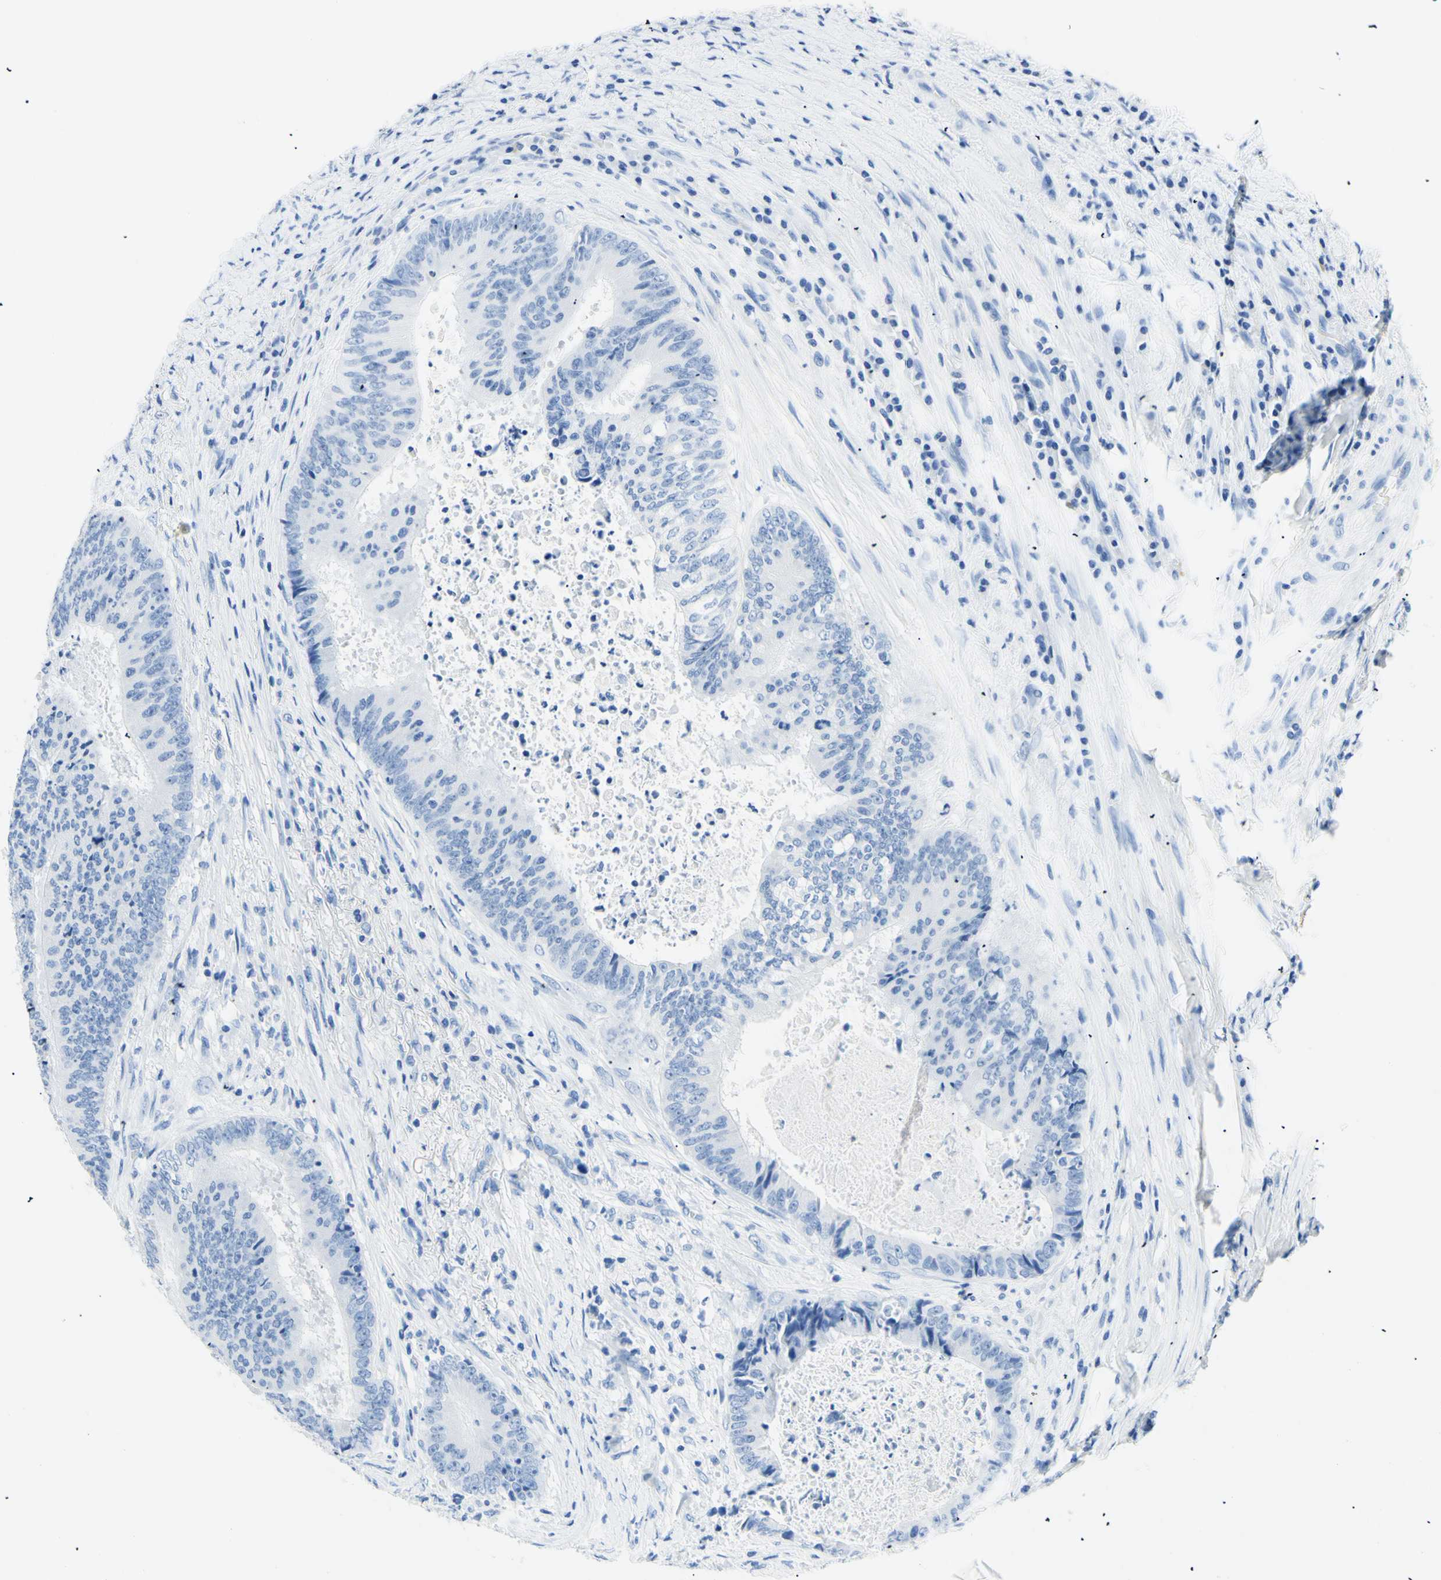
{"staining": {"intensity": "negative", "quantity": "none", "location": "none"}, "tissue": "colorectal cancer", "cell_type": "Tumor cells", "image_type": "cancer", "snomed": [{"axis": "morphology", "description": "Adenocarcinoma, NOS"}, {"axis": "topography", "description": "Rectum"}], "caption": "An immunohistochemistry (IHC) image of colorectal cancer is shown. There is no staining in tumor cells of colorectal cancer.", "gene": "MYH2", "patient": {"sex": "male", "age": 72}}